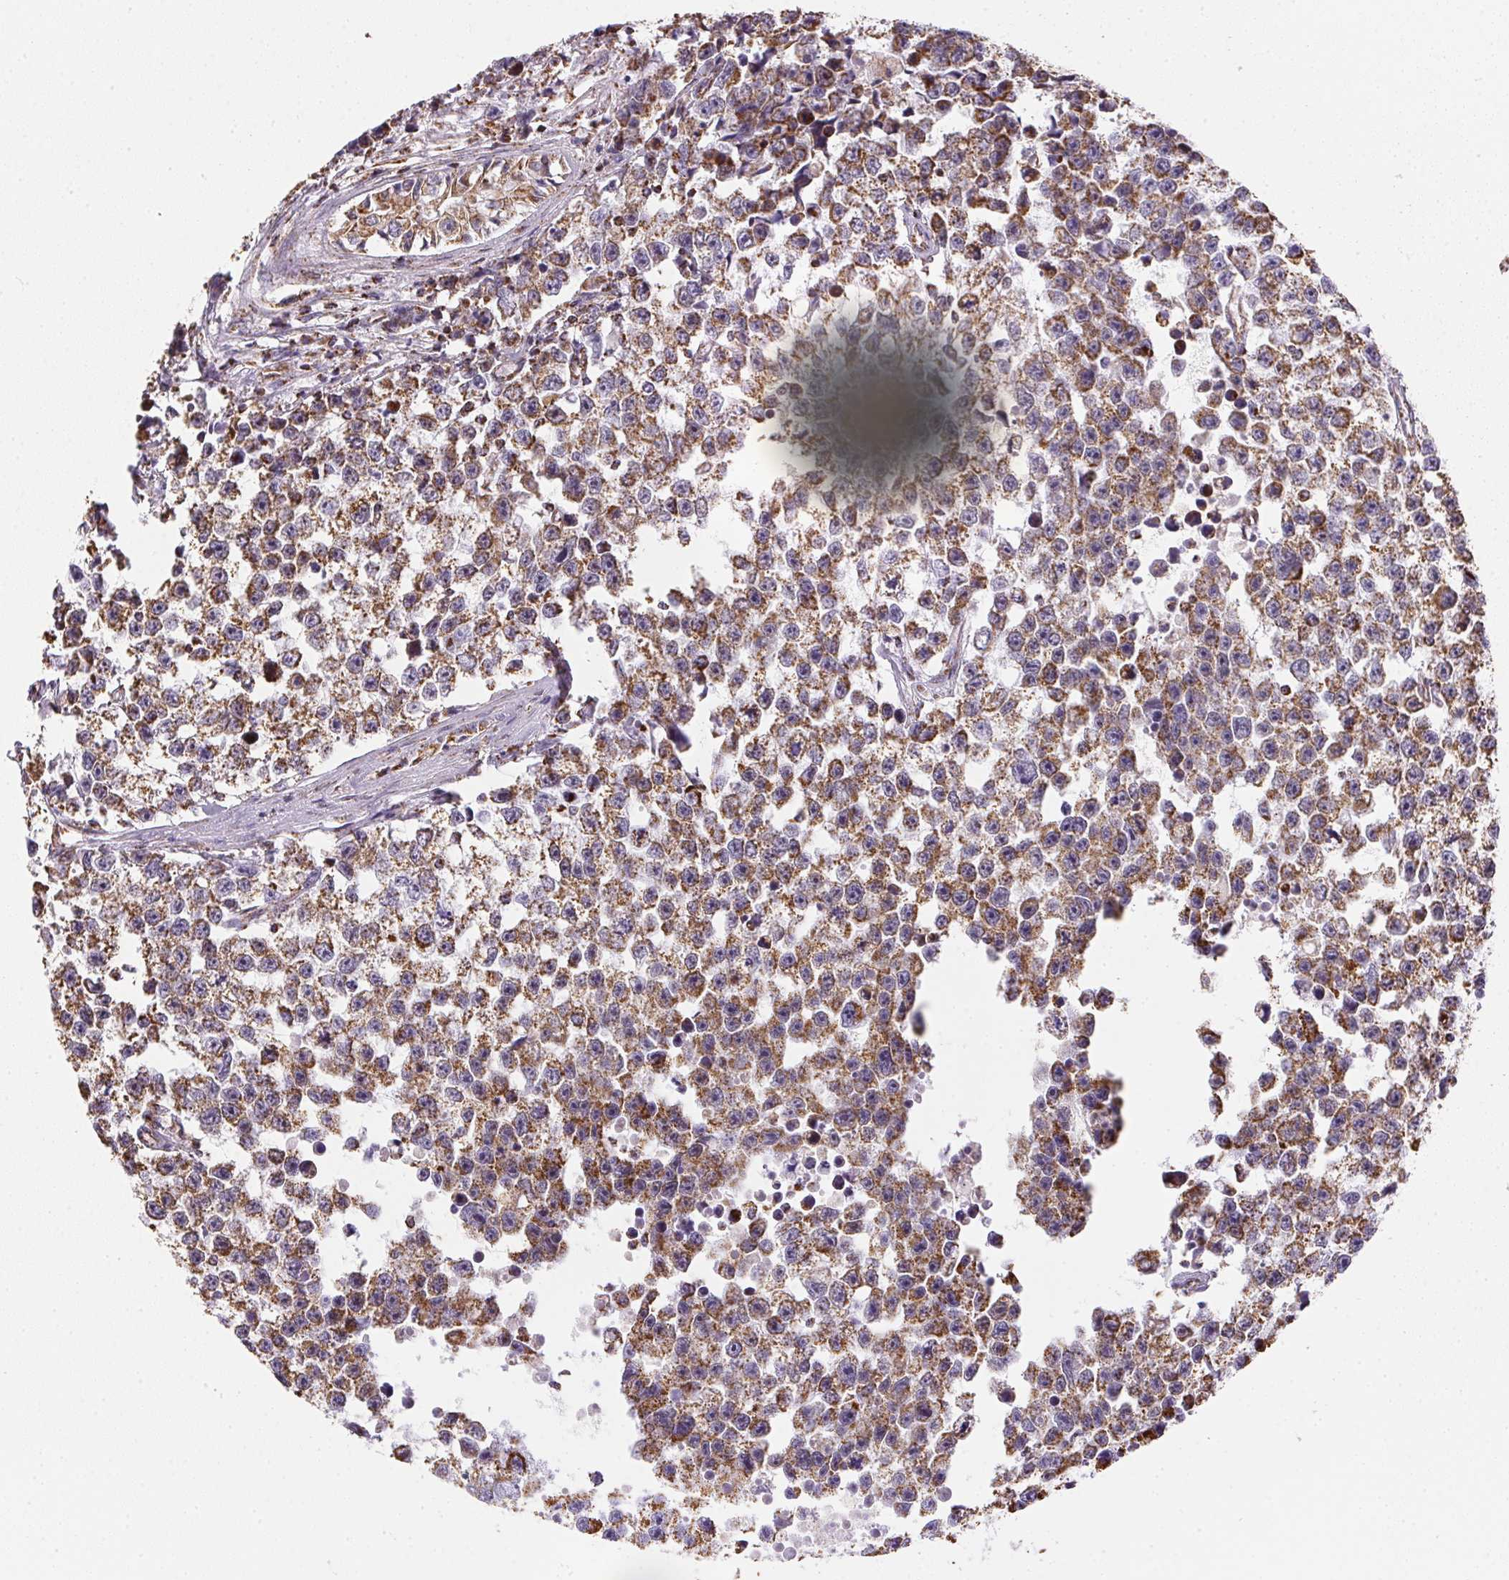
{"staining": {"intensity": "moderate", "quantity": ">75%", "location": "cytoplasmic/membranous"}, "tissue": "testis cancer", "cell_type": "Tumor cells", "image_type": "cancer", "snomed": [{"axis": "morphology", "description": "Seminoma, NOS"}, {"axis": "topography", "description": "Testis"}], "caption": "Immunohistochemical staining of human testis cancer (seminoma) shows medium levels of moderate cytoplasmic/membranous staining in approximately >75% of tumor cells.", "gene": "MAPK11", "patient": {"sex": "male", "age": 26}}